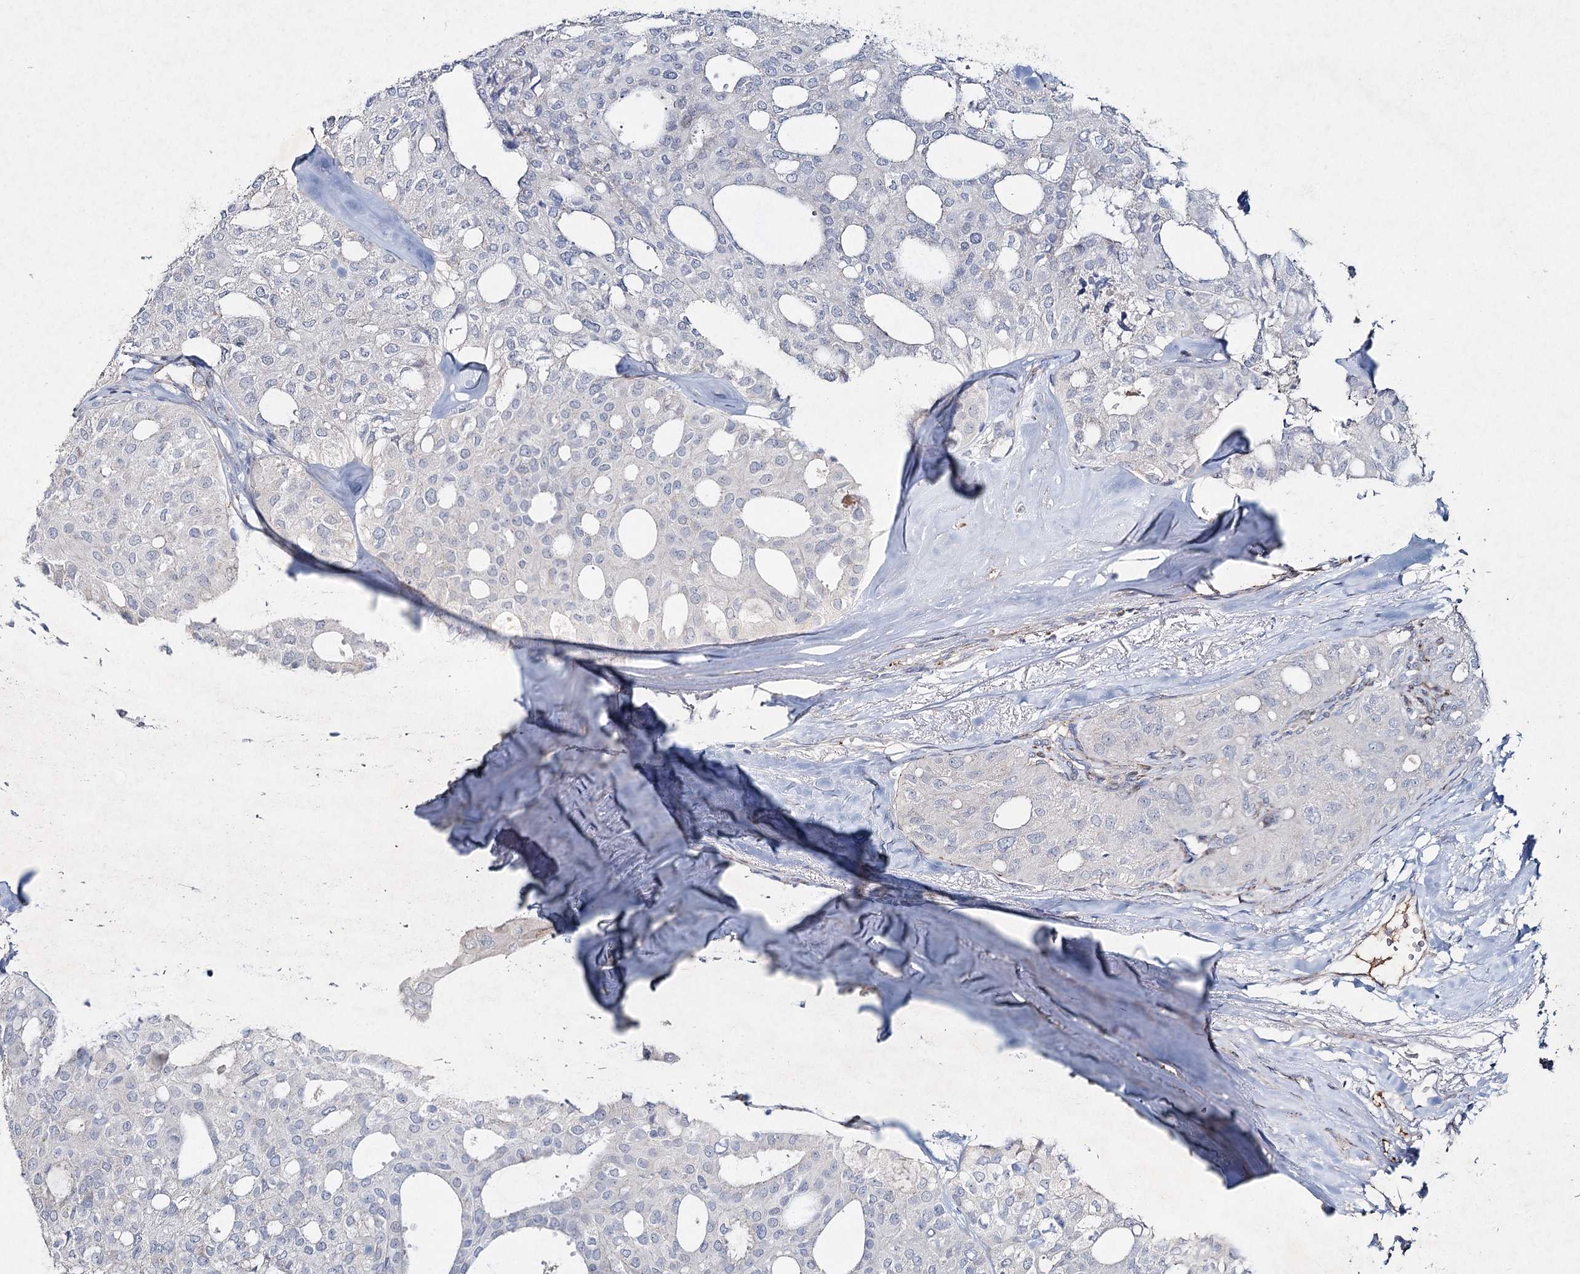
{"staining": {"intensity": "negative", "quantity": "none", "location": "none"}, "tissue": "thyroid cancer", "cell_type": "Tumor cells", "image_type": "cancer", "snomed": [{"axis": "morphology", "description": "Follicular adenoma carcinoma, NOS"}, {"axis": "topography", "description": "Thyroid gland"}], "caption": "Immunohistochemical staining of human follicular adenoma carcinoma (thyroid) displays no significant expression in tumor cells.", "gene": "RFX6", "patient": {"sex": "male", "age": 75}}